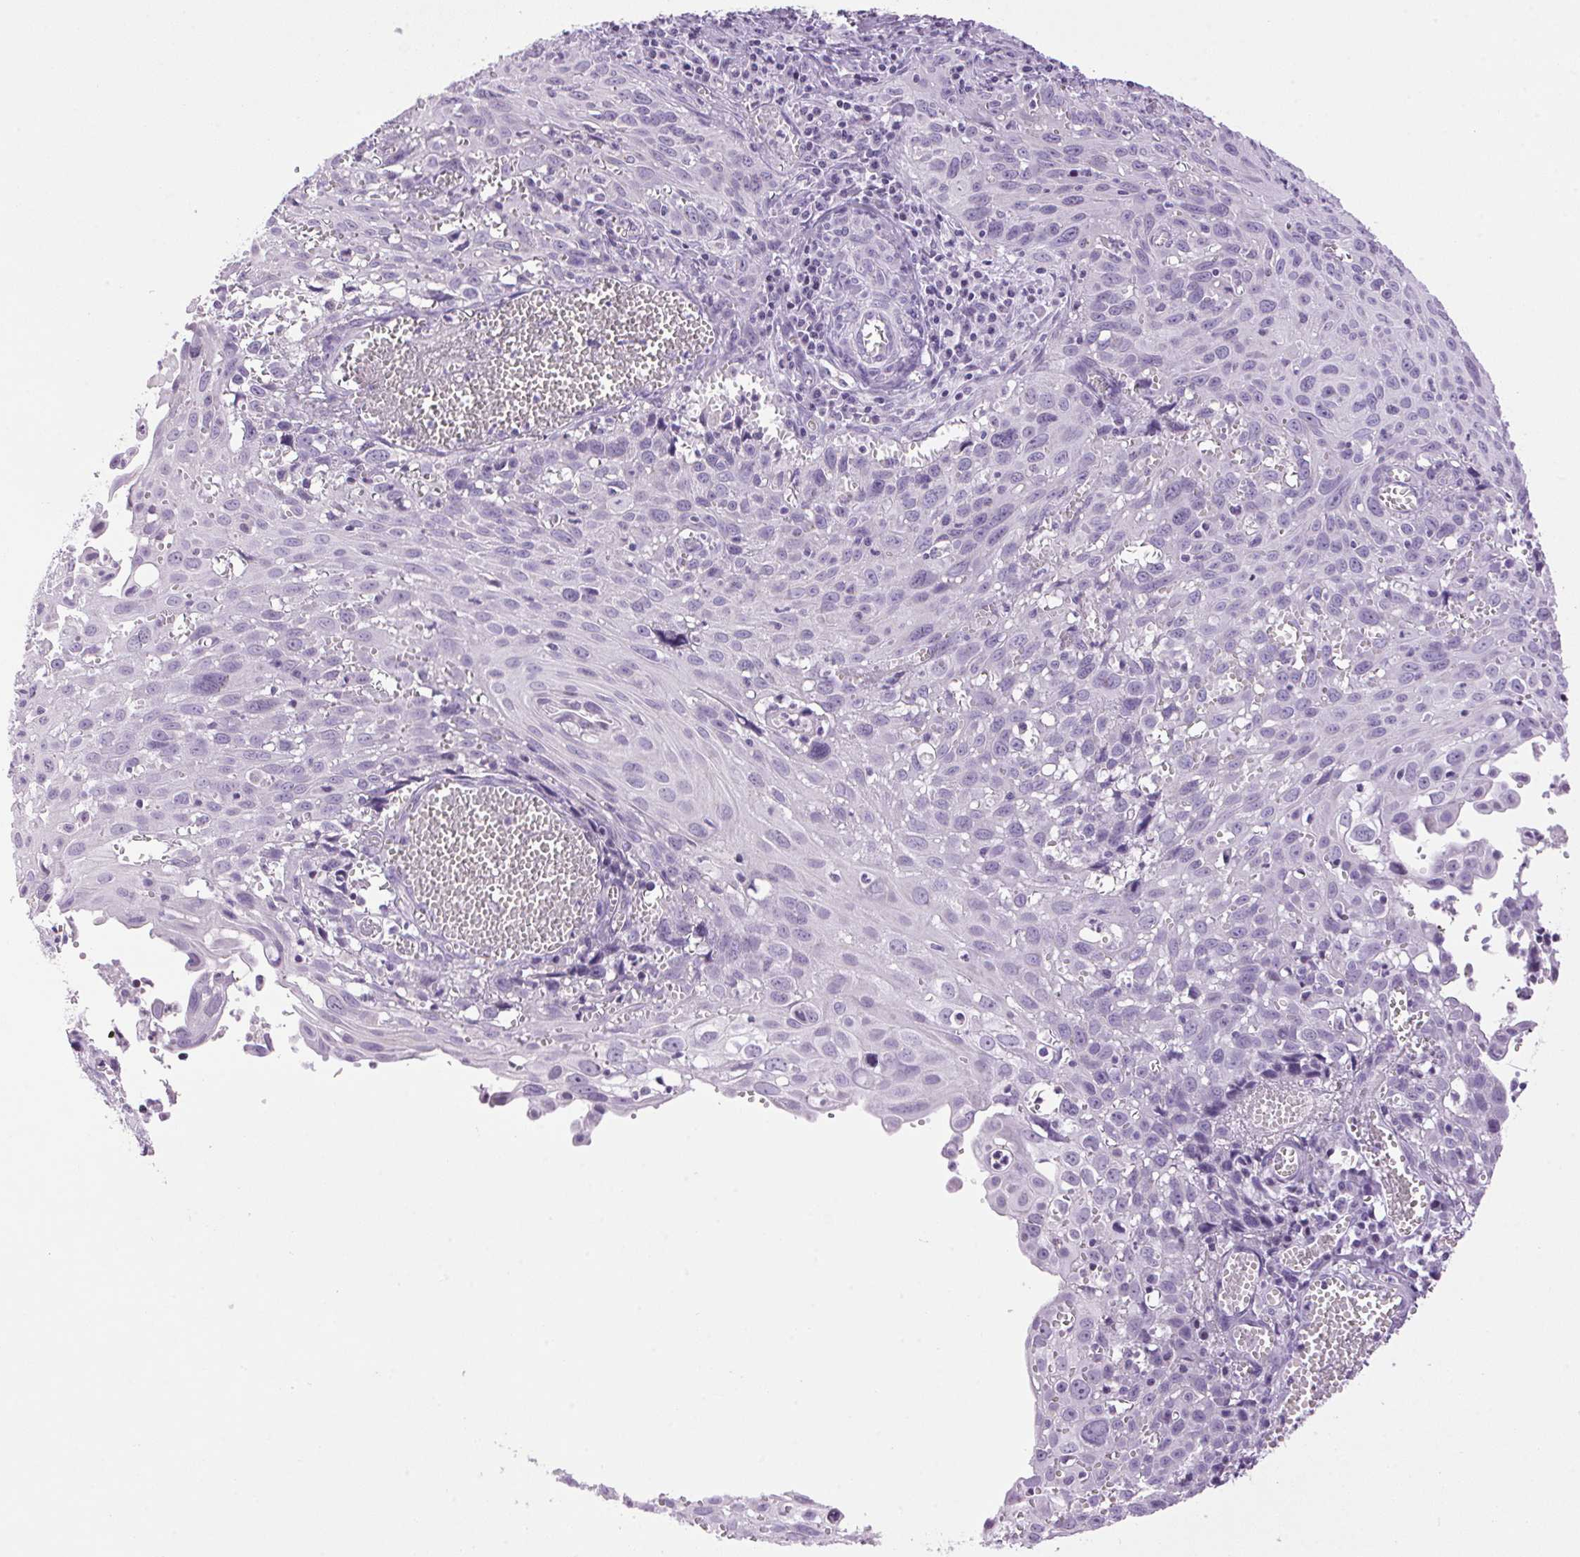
{"staining": {"intensity": "negative", "quantity": "none", "location": "none"}, "tissue": "cervical cancer", "cell_type": "Tumor cells", "image_type": "cancer", "snomed": [{"axis": "morphology", "description": "Squamous cell carcinoma, NOS"}, {"axis": "topography", "description": "Cervix"}], "caption": "This micrograph is of cervical cancer stained with immunohistochemistry to label a protein in brown with the nuclei are counter-stained blue. There is no expression in tumor cells.", "gene": "TMEM88B", "patient": {"sex": "female", "age": 38}}